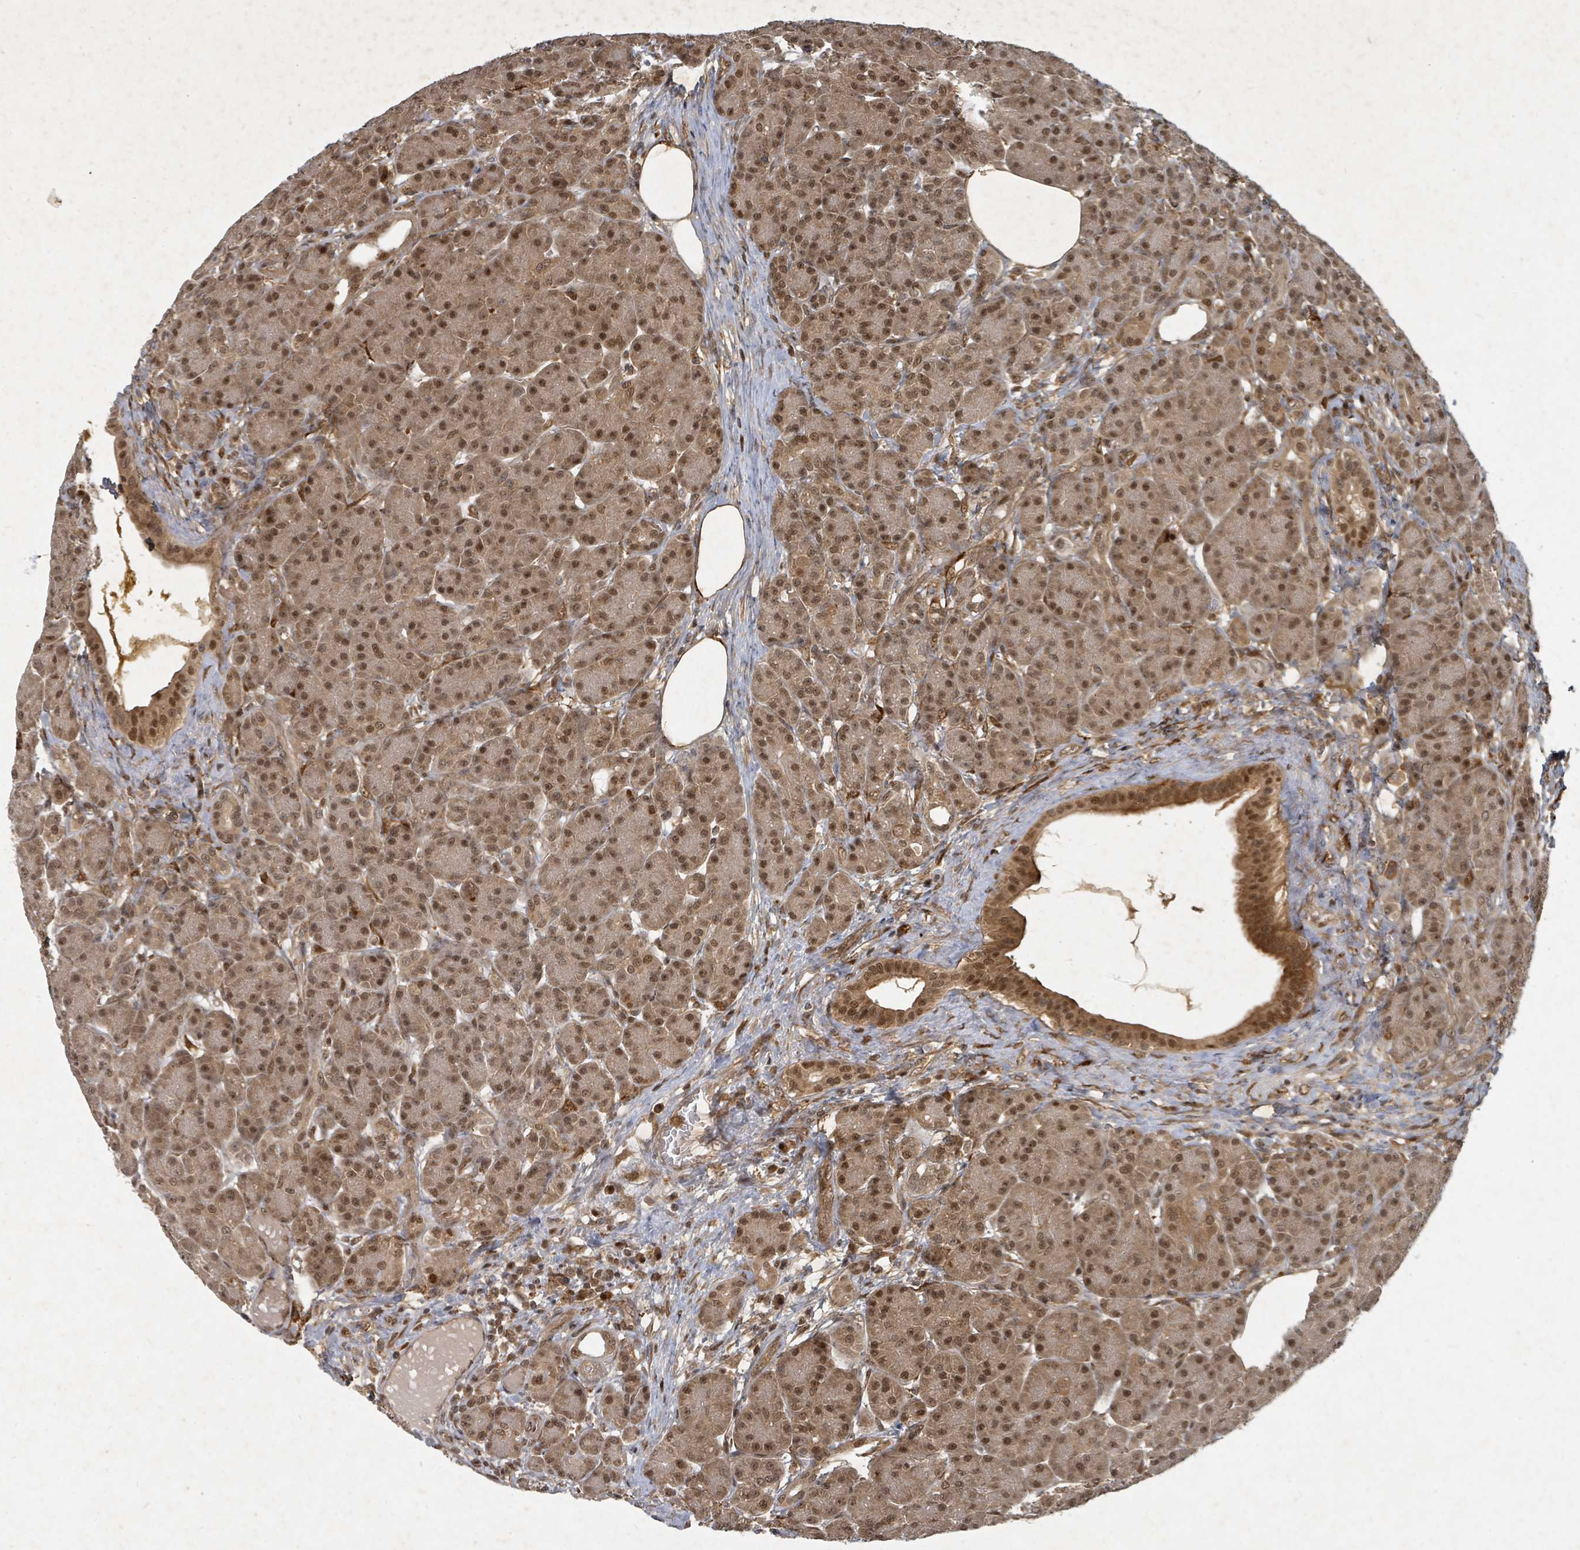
{"staining": {"intensity": "moderate", "quantity": ">75%", "location": "cytoplasmic/membranous,nuclear"}, "tissue": "pancreas", "cell_type": "Exocrine glandular cells", "image_type": "normal", "snomed": [{"axis": "morphology", "description": "Normal tissue, NOS"}, {"axis": "topography", "description": "Pancreas"}], "caption": "Unremarkable pancreas was stained to show a protein in brown. There is medium levels of moderate cytoplasmic/membranous,nuclear expression in approximately >75% of exocrine glandular cells. The staining was performed using DAB, with brown indicating positive protein expression. Nuclei are stained blue with hematoxylin.", "gene": "KDM4E", "patient": {"sex": "male", "age": 63}}